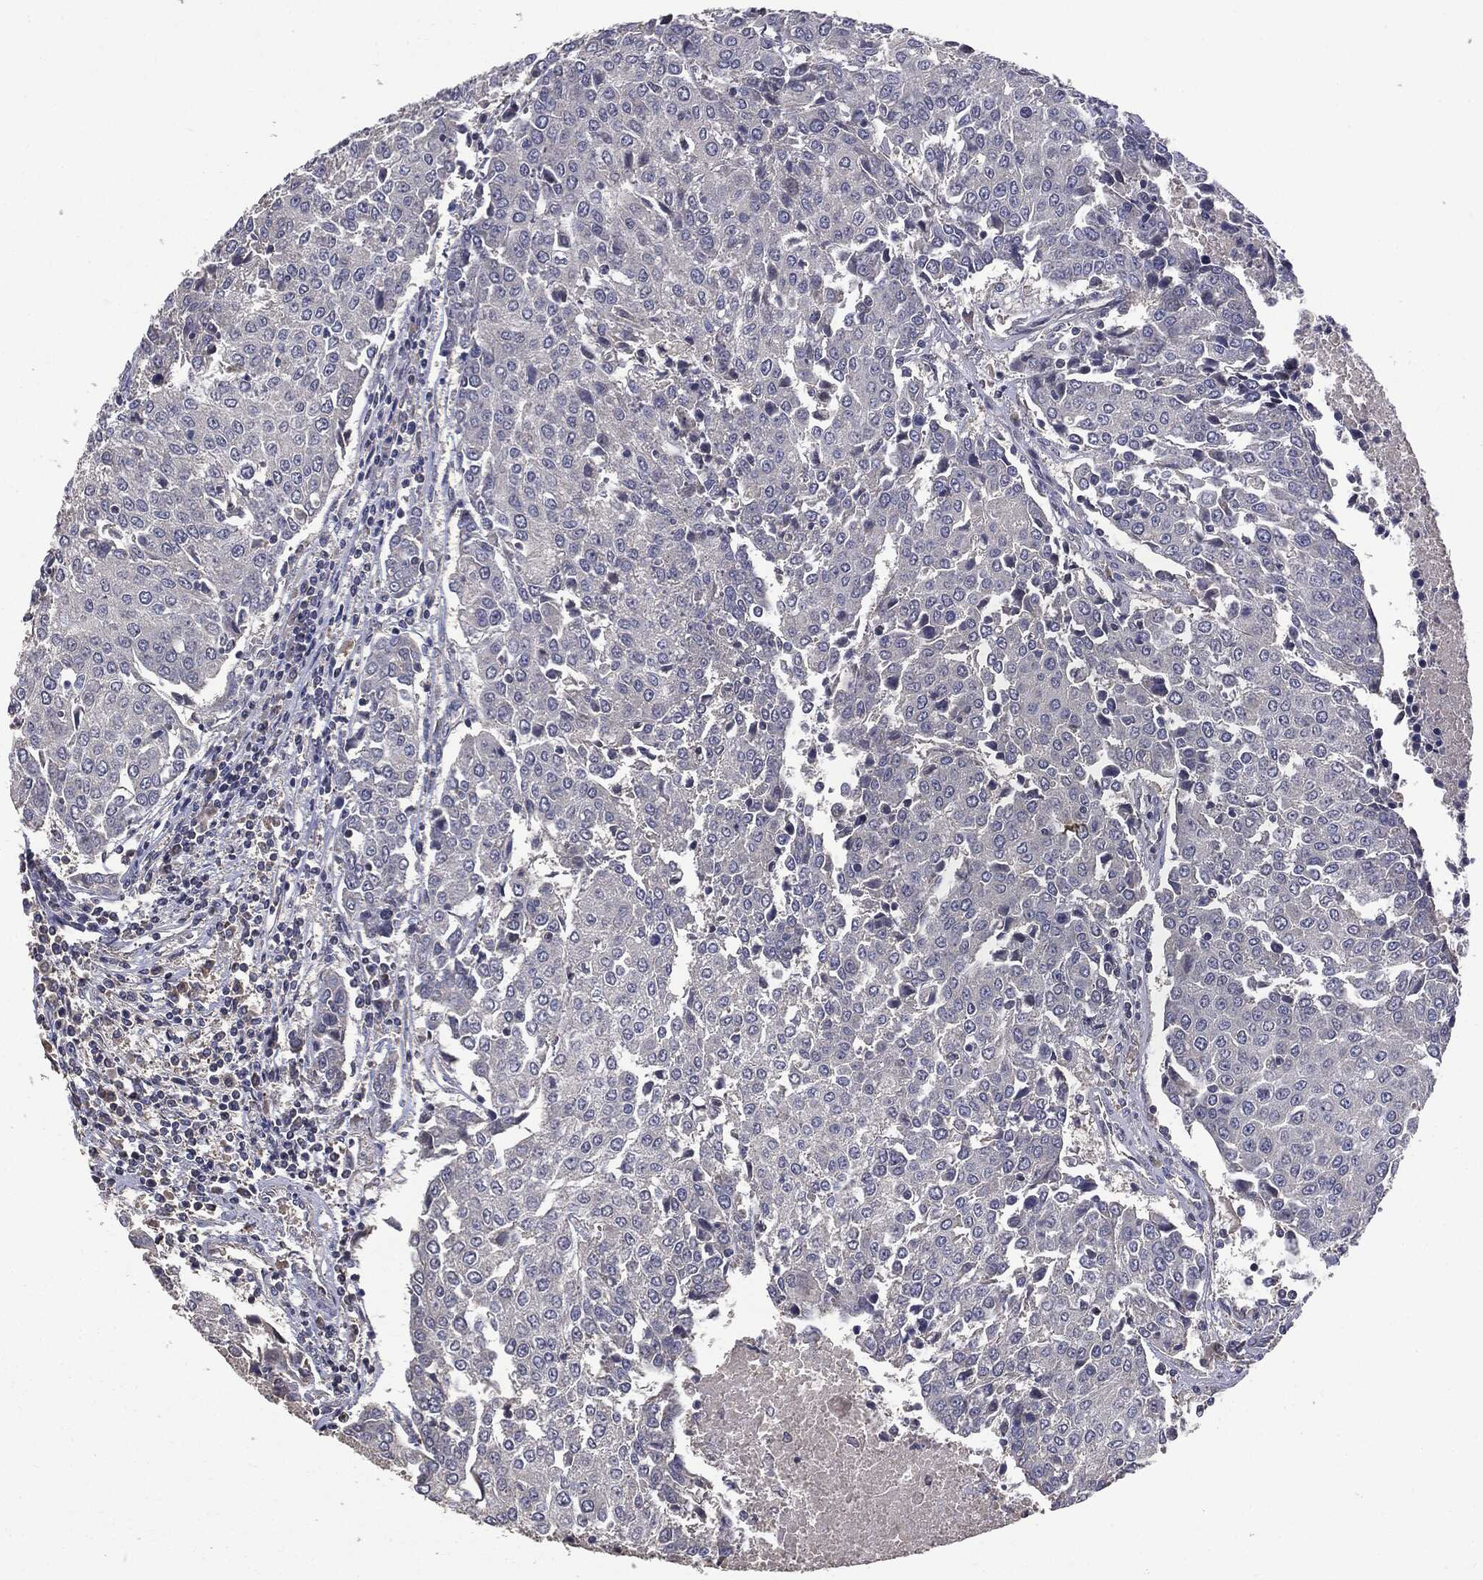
{"staining": {"intensity": "negative", "quantity": "none", "location": "none"}, "tissue": "urothelial cancer", "cell_type": "Tumor cells", "image_type": "cancer", "snomed": [{"axis": "morphology", "description": "Urothelial carcinoma, High grade"}, {"axis": "topography", "description": "Urinary bladder"}], "caption": "This is a image of immunohistochemistry (IHC) staining of urothelial cancer, which shows no positivity in tumor cells. (IHC, brightfield microscopy, high magnification).", "gene": "MTOR", "patient": {"sex": "female", "age": 85}}